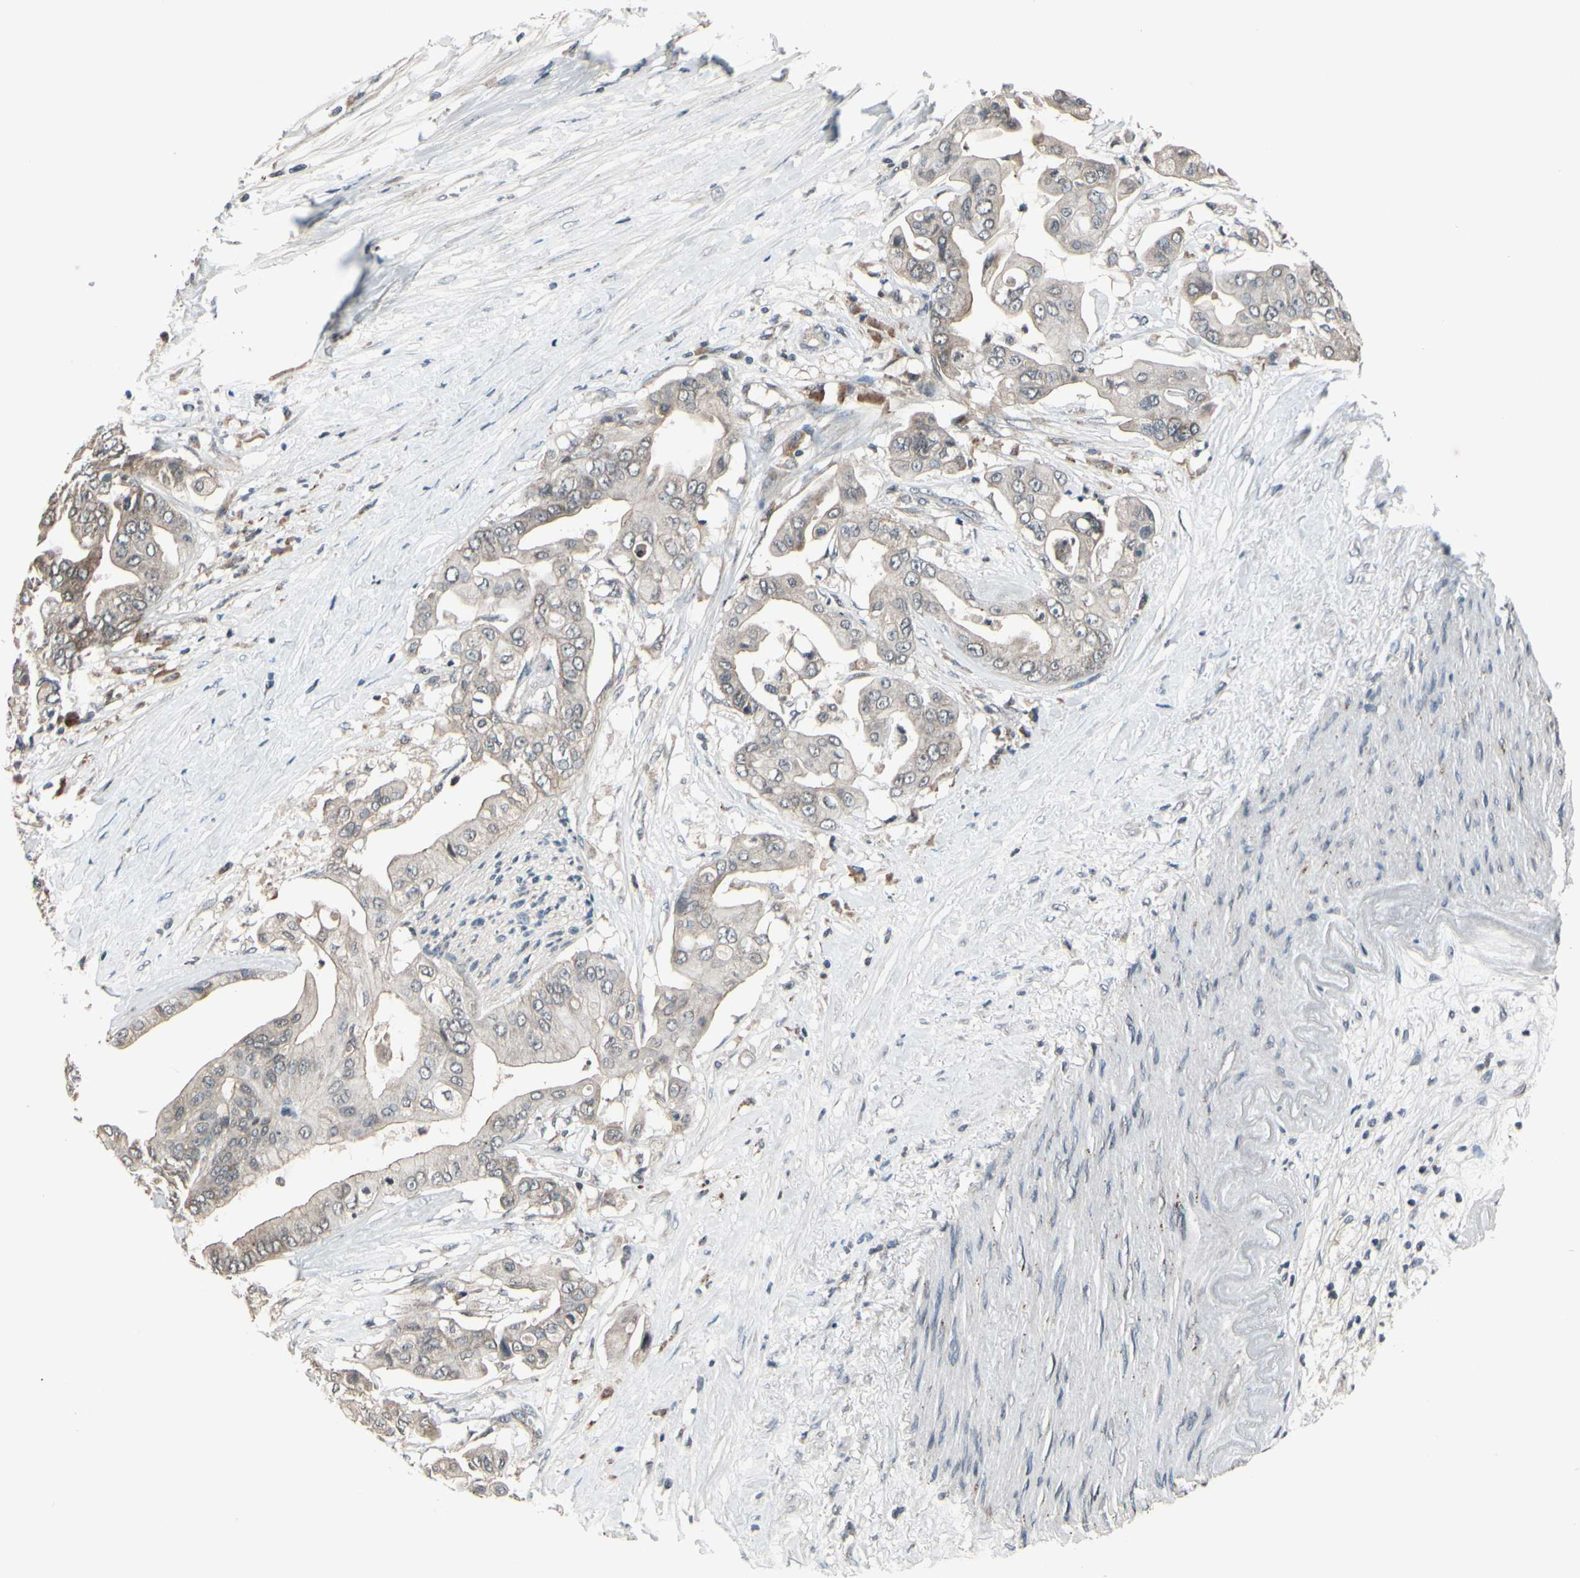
{"staining": {"intensity": "weak", "quantity": "25%-75%", "location": "cytoplasmic/membranous"}, "tissue": "pancreatic cancer", "cell_type": "Tumor cells", "image_type": "cancer", "snomed": [{"axis": "morphology", "description": "Adenocarcinoma, NOS"}, {"axis": "topography", "description": "Pancreas"}], "caption": "High-magnification brightfield microscopy of adenocarcinoma (pancreatic) stained with DAB (3,3'-diaminobenzidine) (brown) and counterstained with hematoxylin (blue). tumor cells exhibit weak cytoplasmic/membranous positivity is appreciated in about25%-75% of cells.", "gene": "MBTPS2", "patient": {"sex": "female", "age": 75}}